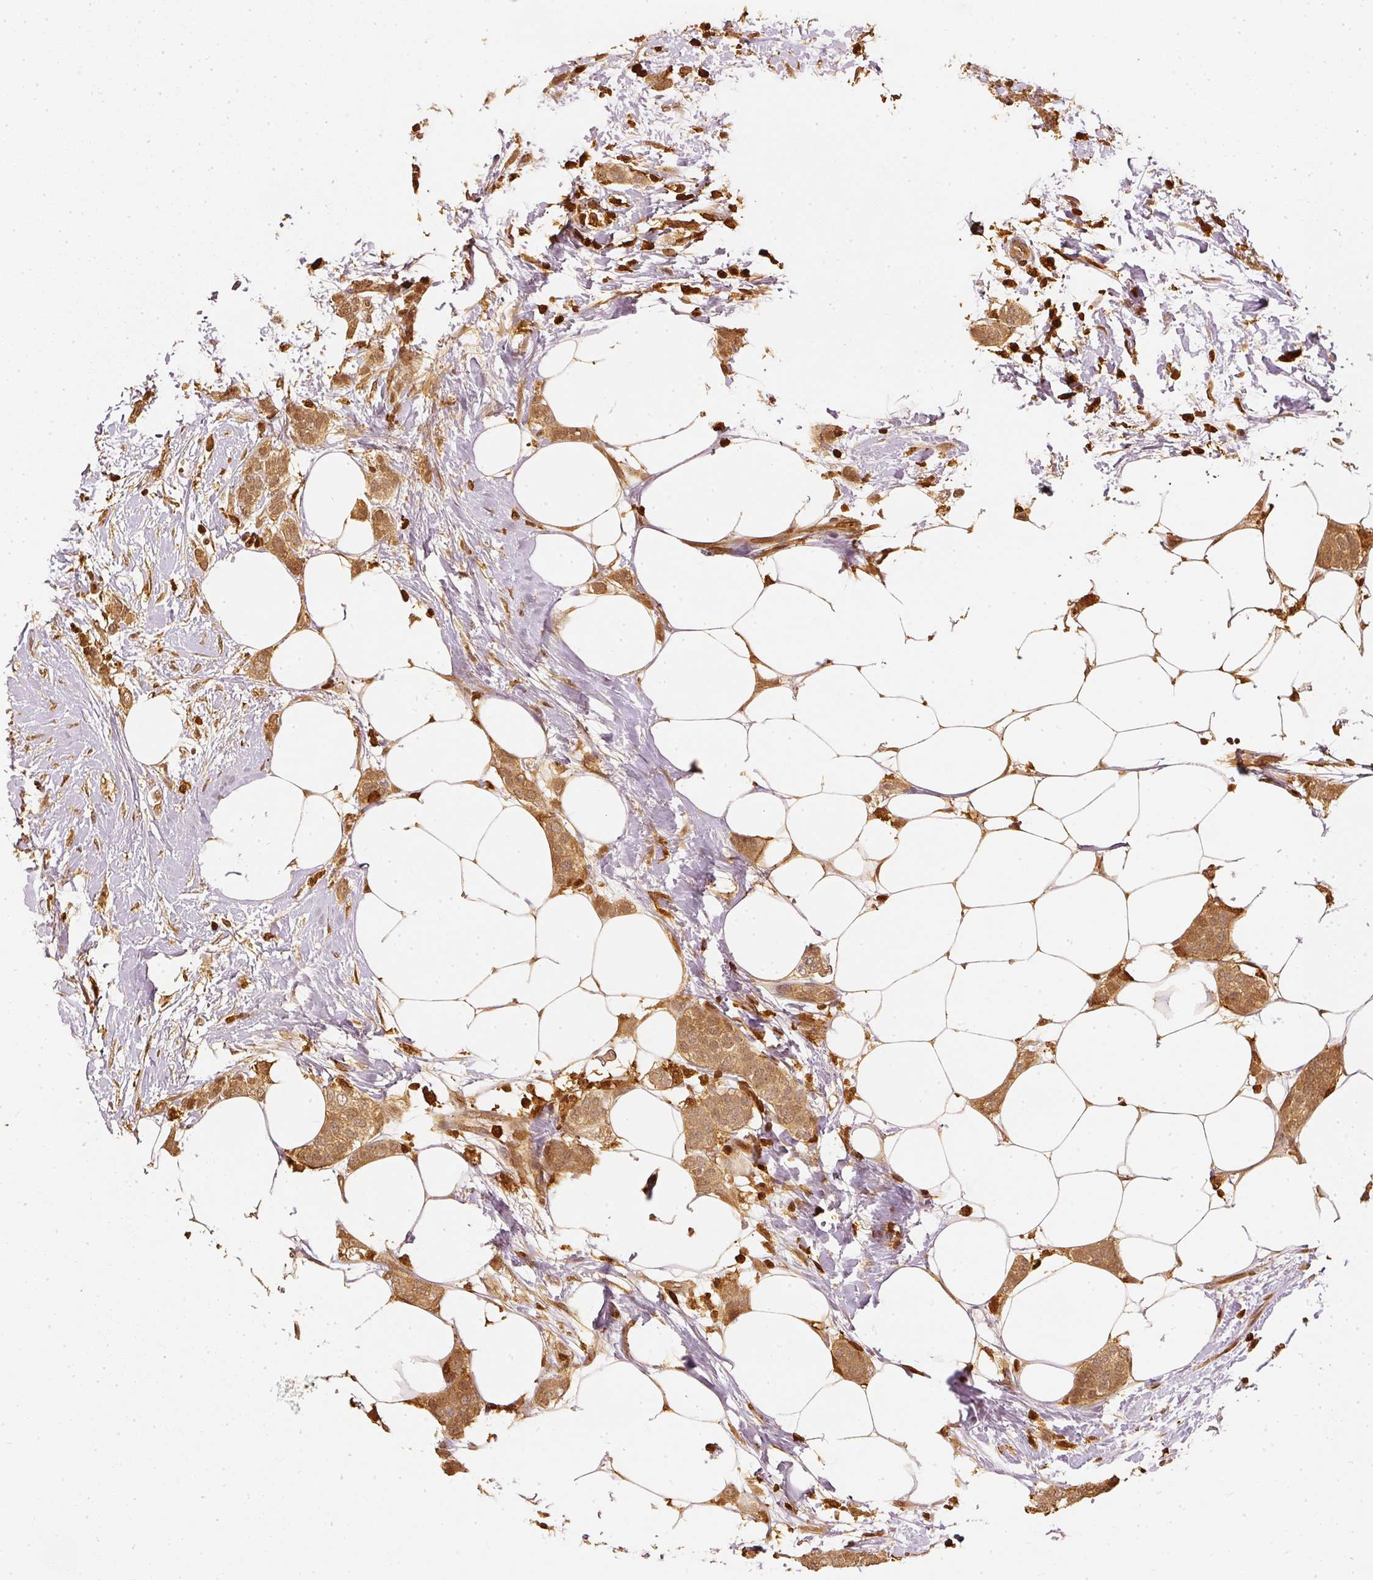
{"staining": {"intensity": "moderate", "quantity": ">75%", "location": "cytoplasmic/membranous,nuclear"}, "tissue": "breast cancer", "cell_type": "Tumor cells", "image_type": "cancer", "snomed": [{"axis": "morphology", "description": "Duct carcinoma"}, {"axis": "topography", "description": "Breast"}], "caption": "Human intraductal carcinoma (breast) stained with a protein marker displays moderate staining in tumor cells.", "gene": "PFN1", "patient": {"sex": "female", "age": 72}}